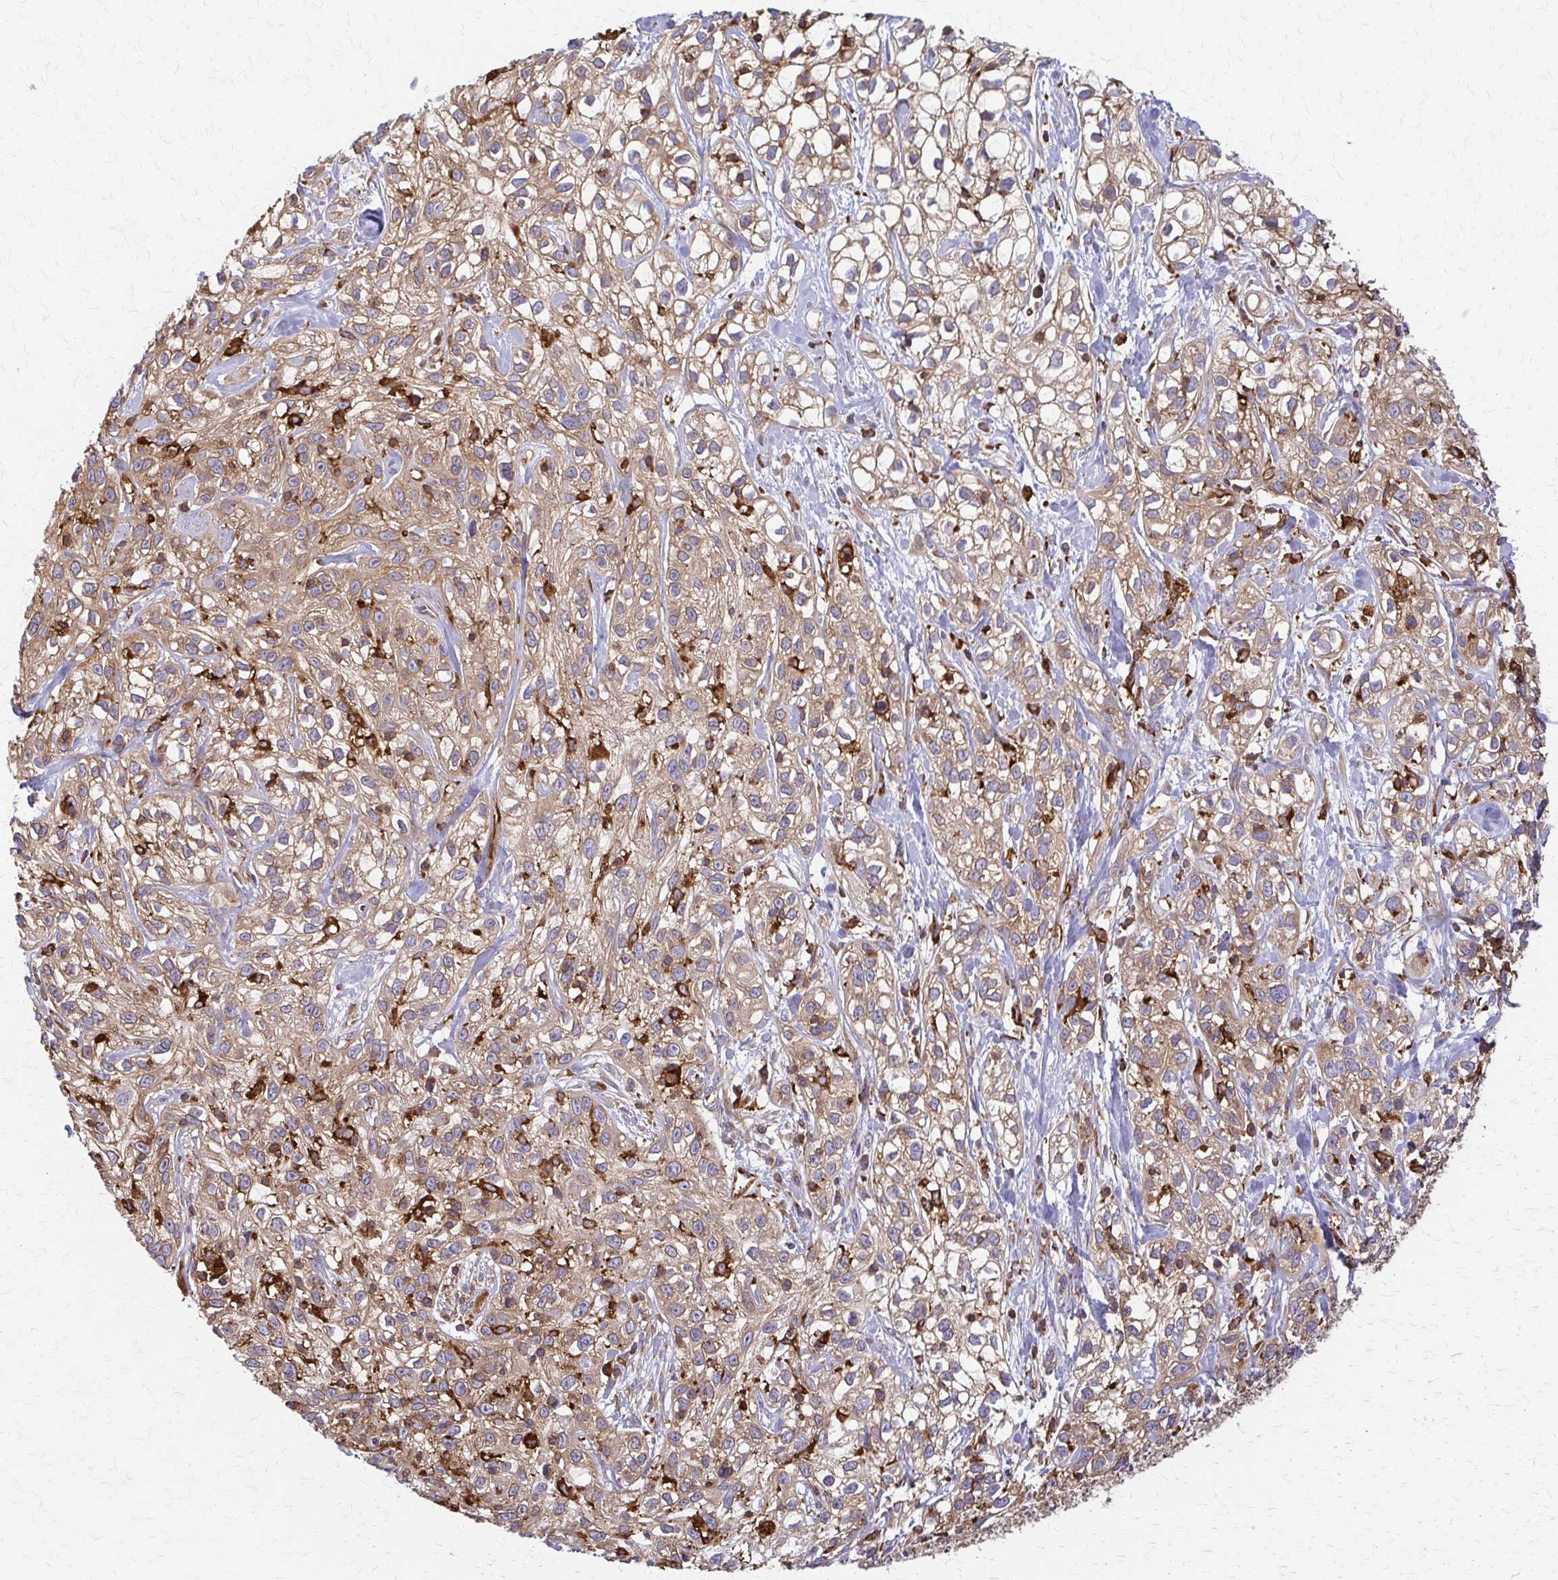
{"staining": {"intensity": "moderate", "quantity": ">75%", "location": "cytoplasmic/membranous"}, "tissue": "skin cancer", "cell_type": "Tumor cells", "image_type": "cancer", "snomed": [{"axis": "morphology", "description": "Squamous cell carcinoma, NOS"}, {"axis": "topography", "description": "Skin"}], "caption": "Immunohistochemical staining of human squamous cell carcinoma (skin) exhibits medium levels of moderate cytoplasmic/membranous expression in approximately >75% of tumor cells. (DAB (3,3'-diaminobenzidine) IHC with brightfield microscopy, high magnification).", "gene": "WASF2", "patient": {"sex": "male", "age": 82}}